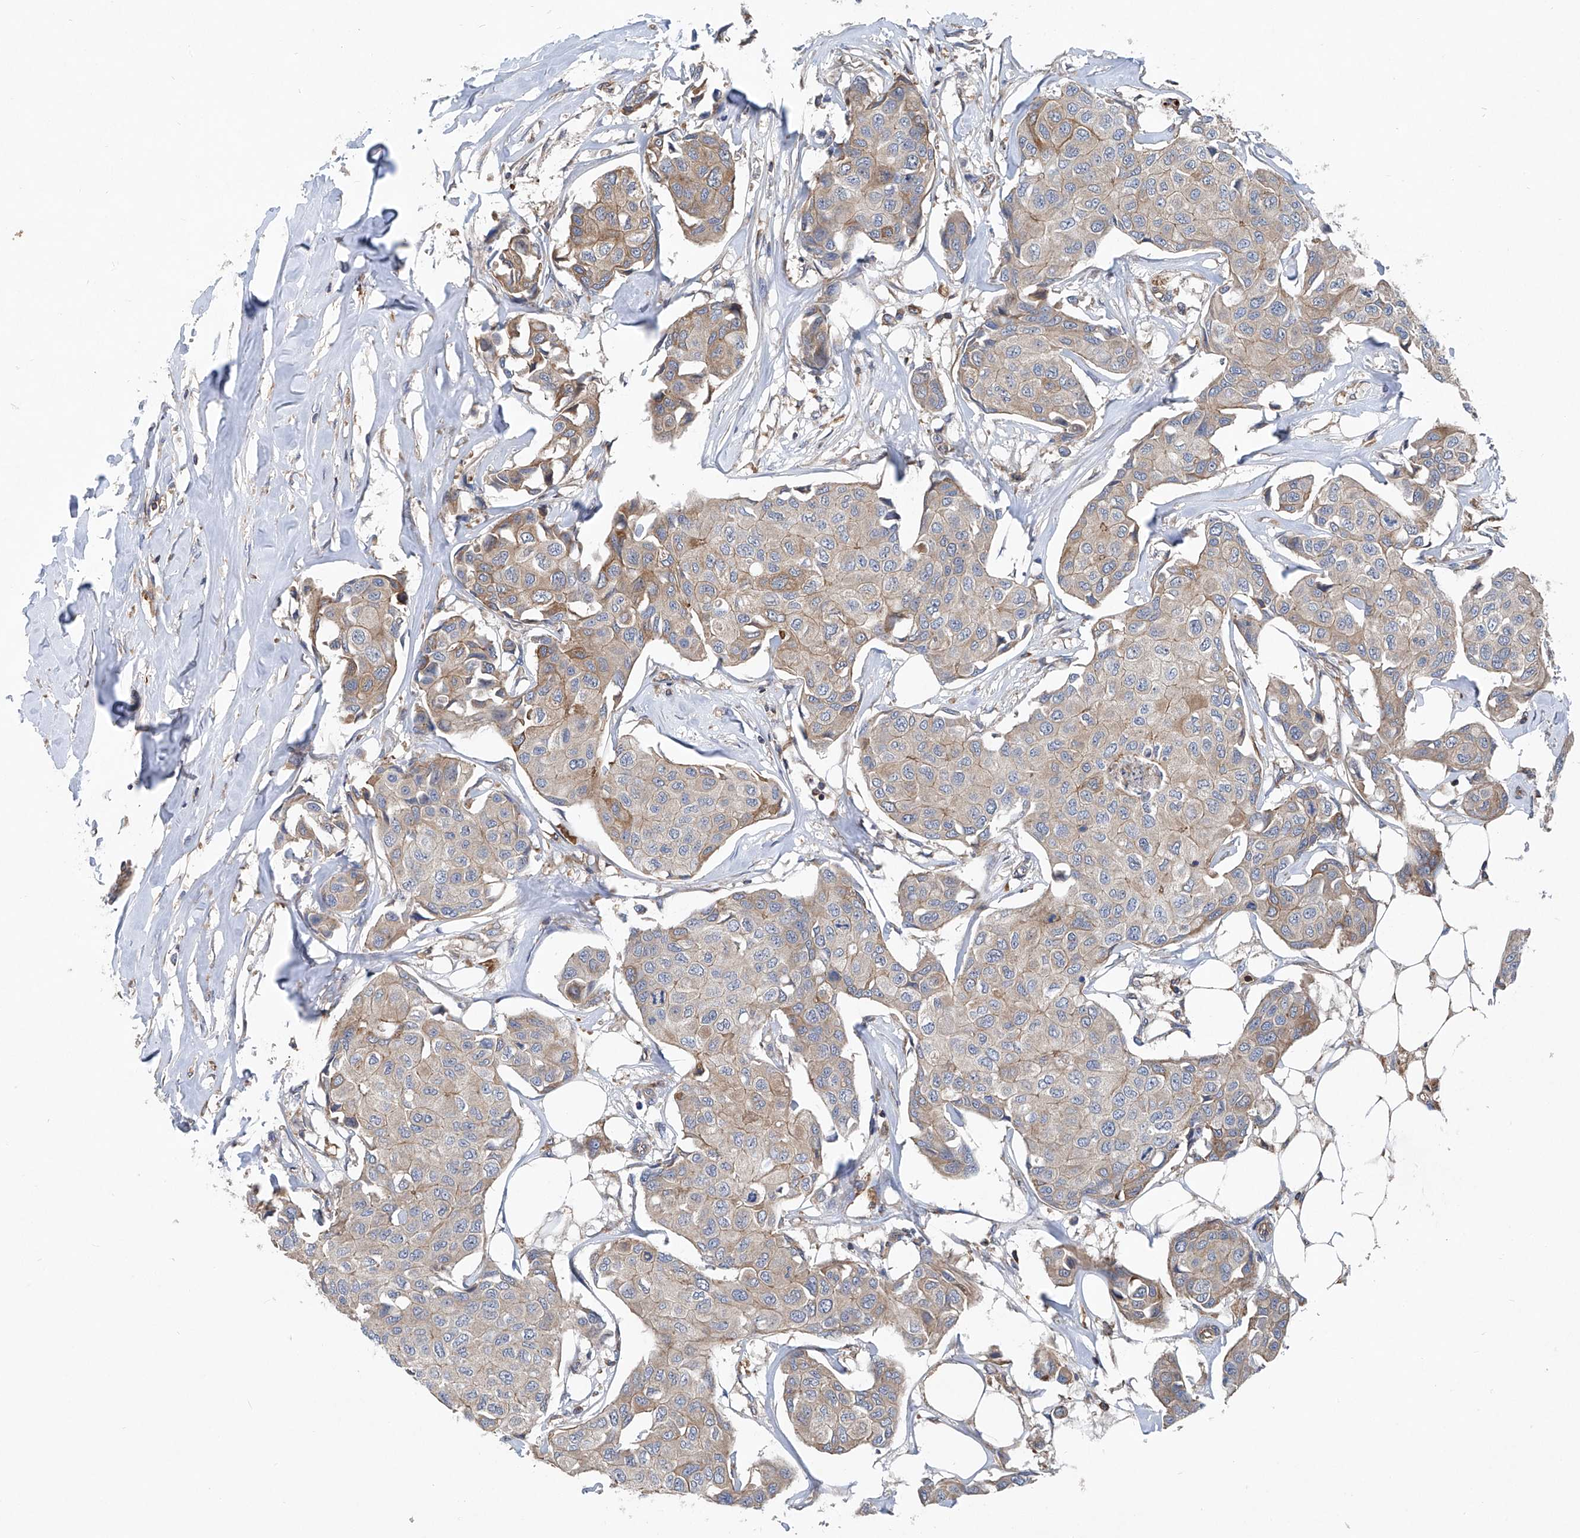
{"staining": {"intensity": "moderate", "quantity": "<25%", "location": "cytoplasmic/membranous"}, "tissue": "breast cancer", "cell_type": "Tumor cells", "image_type": "cancer", "snomed": [{"axis": "morphology", "description": "Duct carcinoma"}, {"axis": "topography", "description": "Breast"}], "caption": "Moderate cytoplasmic/membranous positivity for a protein is identified in approximately <25% of tumor cells of breast cancer using immunohistochemistry.", "gene": "TRIM38", "patient": {"sex": "female", "age": 80}}